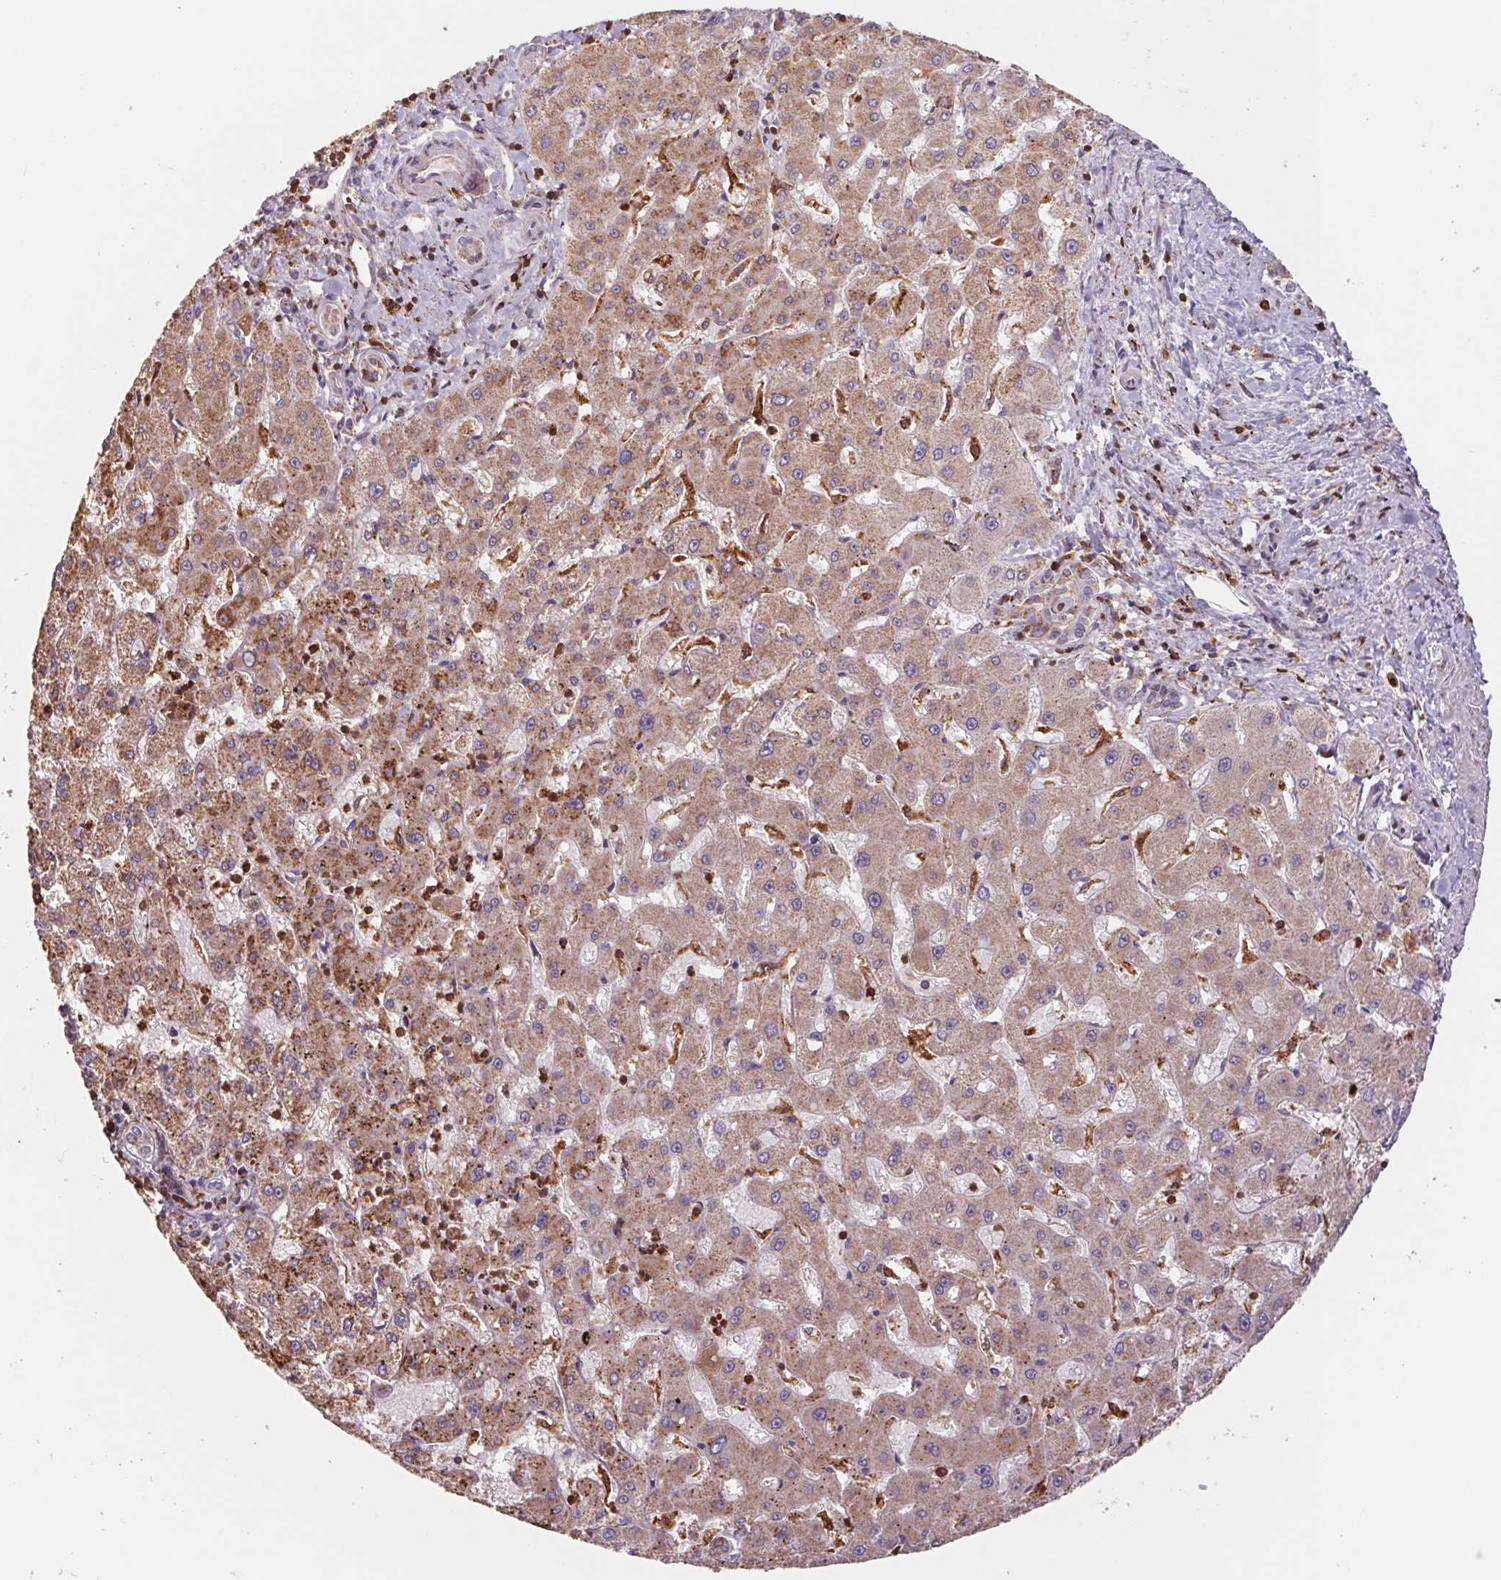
{"staining": {"intensity": "moderate", "quantity": ">75%", "location": "cytoplasmic/membranous"}, "tissue": "liver cancer", "cell_type": "Tumor cells", "image_type": "cancer", "snomed": [{"axis": "morphology", "description": "Carcinoma, Hepatocellular, NOS"}, {"axis": "topography", "description": "Liver"}], "caption": "The histopathology image demonstrates staining of liver cancer, revealing moderate cytoplasmic/membranous protein expression (brown color) within tumor cells.", "gene": "URM1", "patient": {"sex": "male", "age": 67}}